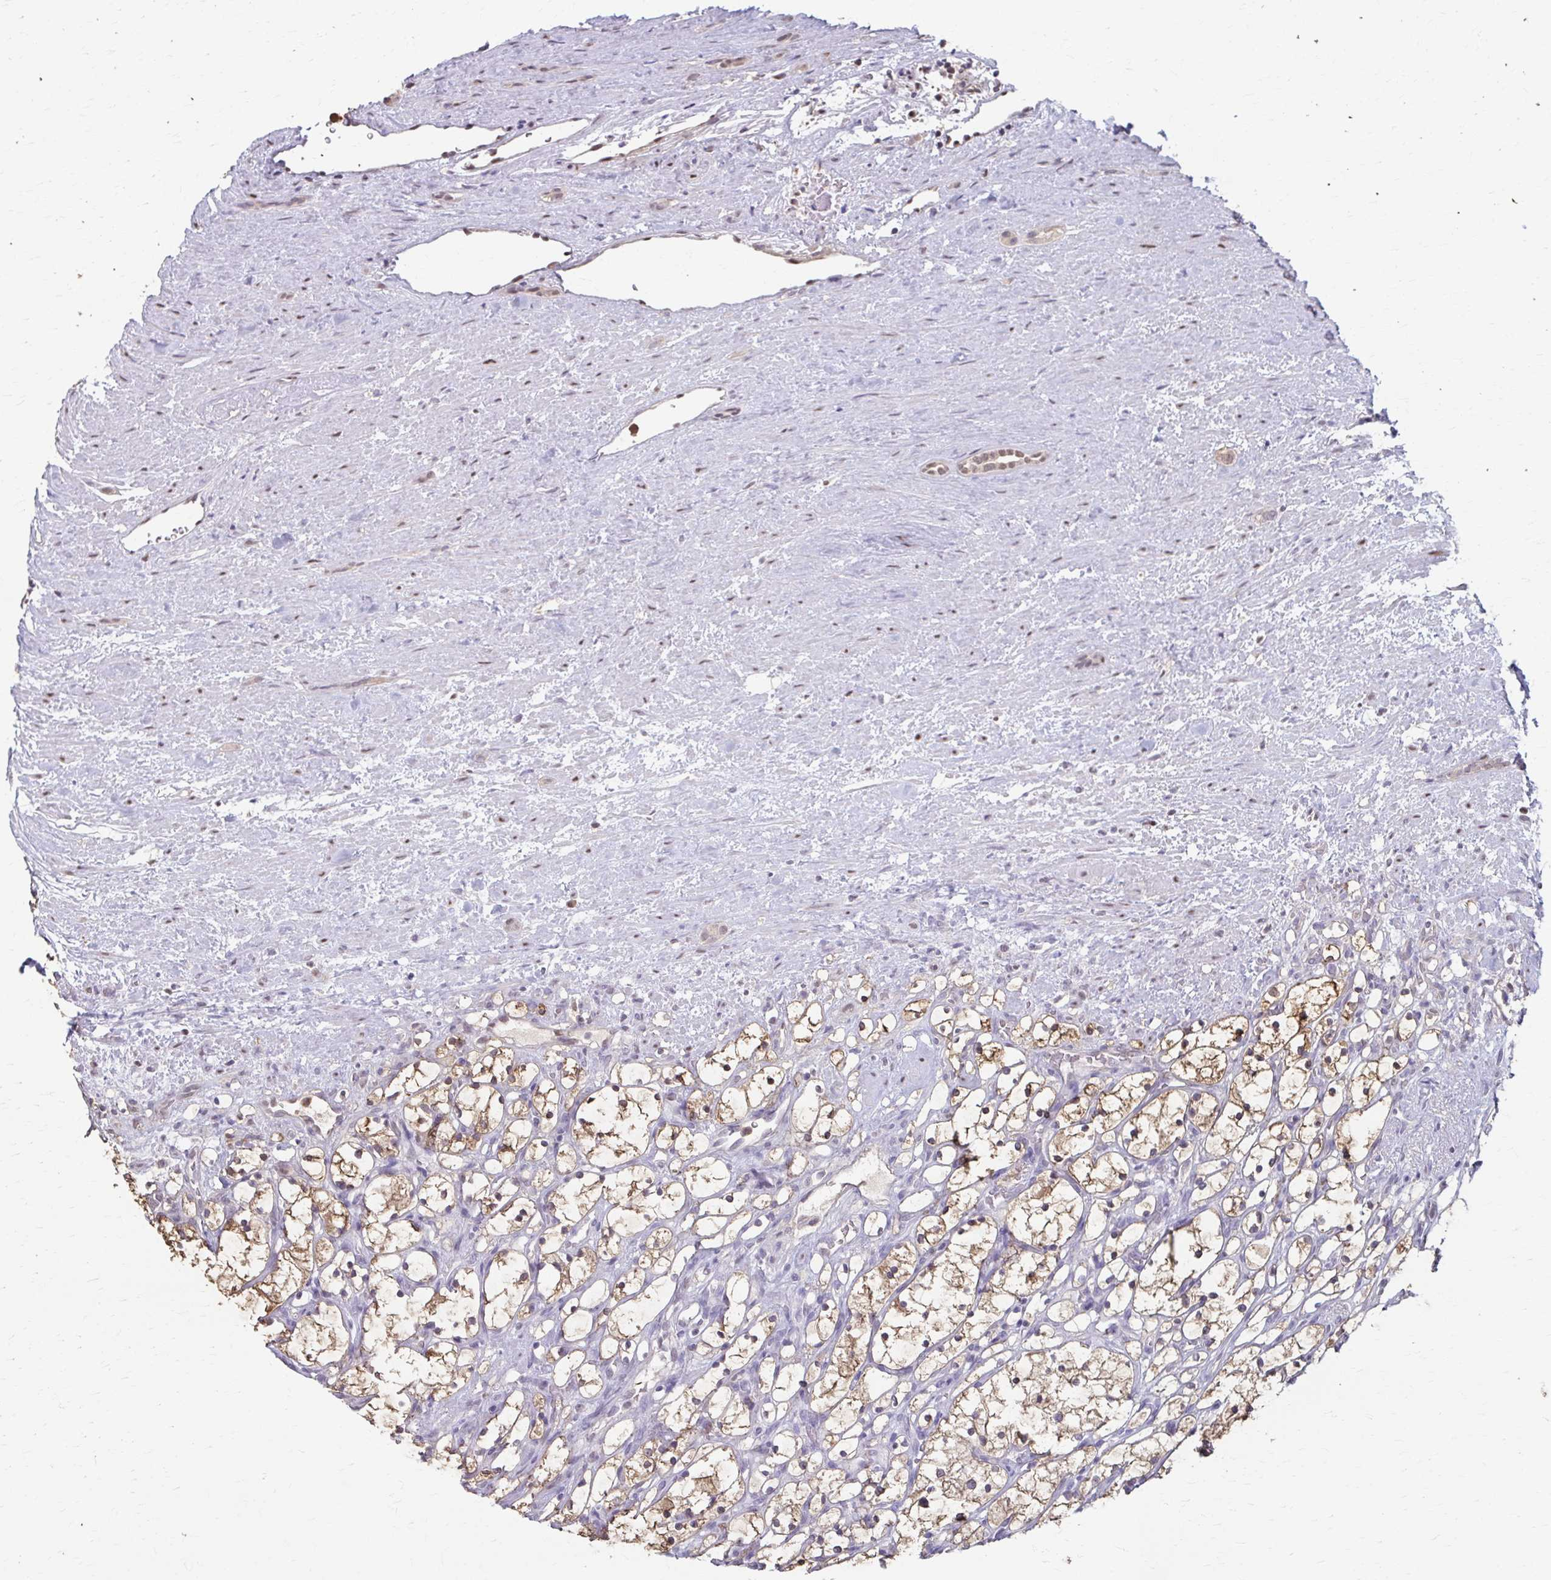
{"staining": {"intensity": "moderate", "quantity": ">75%", "location": "cytoplasmic/membranous"}, "tissue": "renal cancer", "cell_type": "Tumor cells", "image_type": "cancer", "snomed": [{"axis": "morphology", "description": "Adenocarcinoma, NOS"}, {"axis": "topography", "description": "Kidney"}], "caption": "Immunohistochemical staining of human renal cancer (adenocarcinoma) exhibits medium levels of moderate cytoplasmic/membranous positivity in approximately >75% of tumor cells. Immunohistochemistry (ihc) stains the protein of interest in brown and the nuclei are stained blue.", "gene": "ING4", "patient": {"sex": "female", "age": 69}}